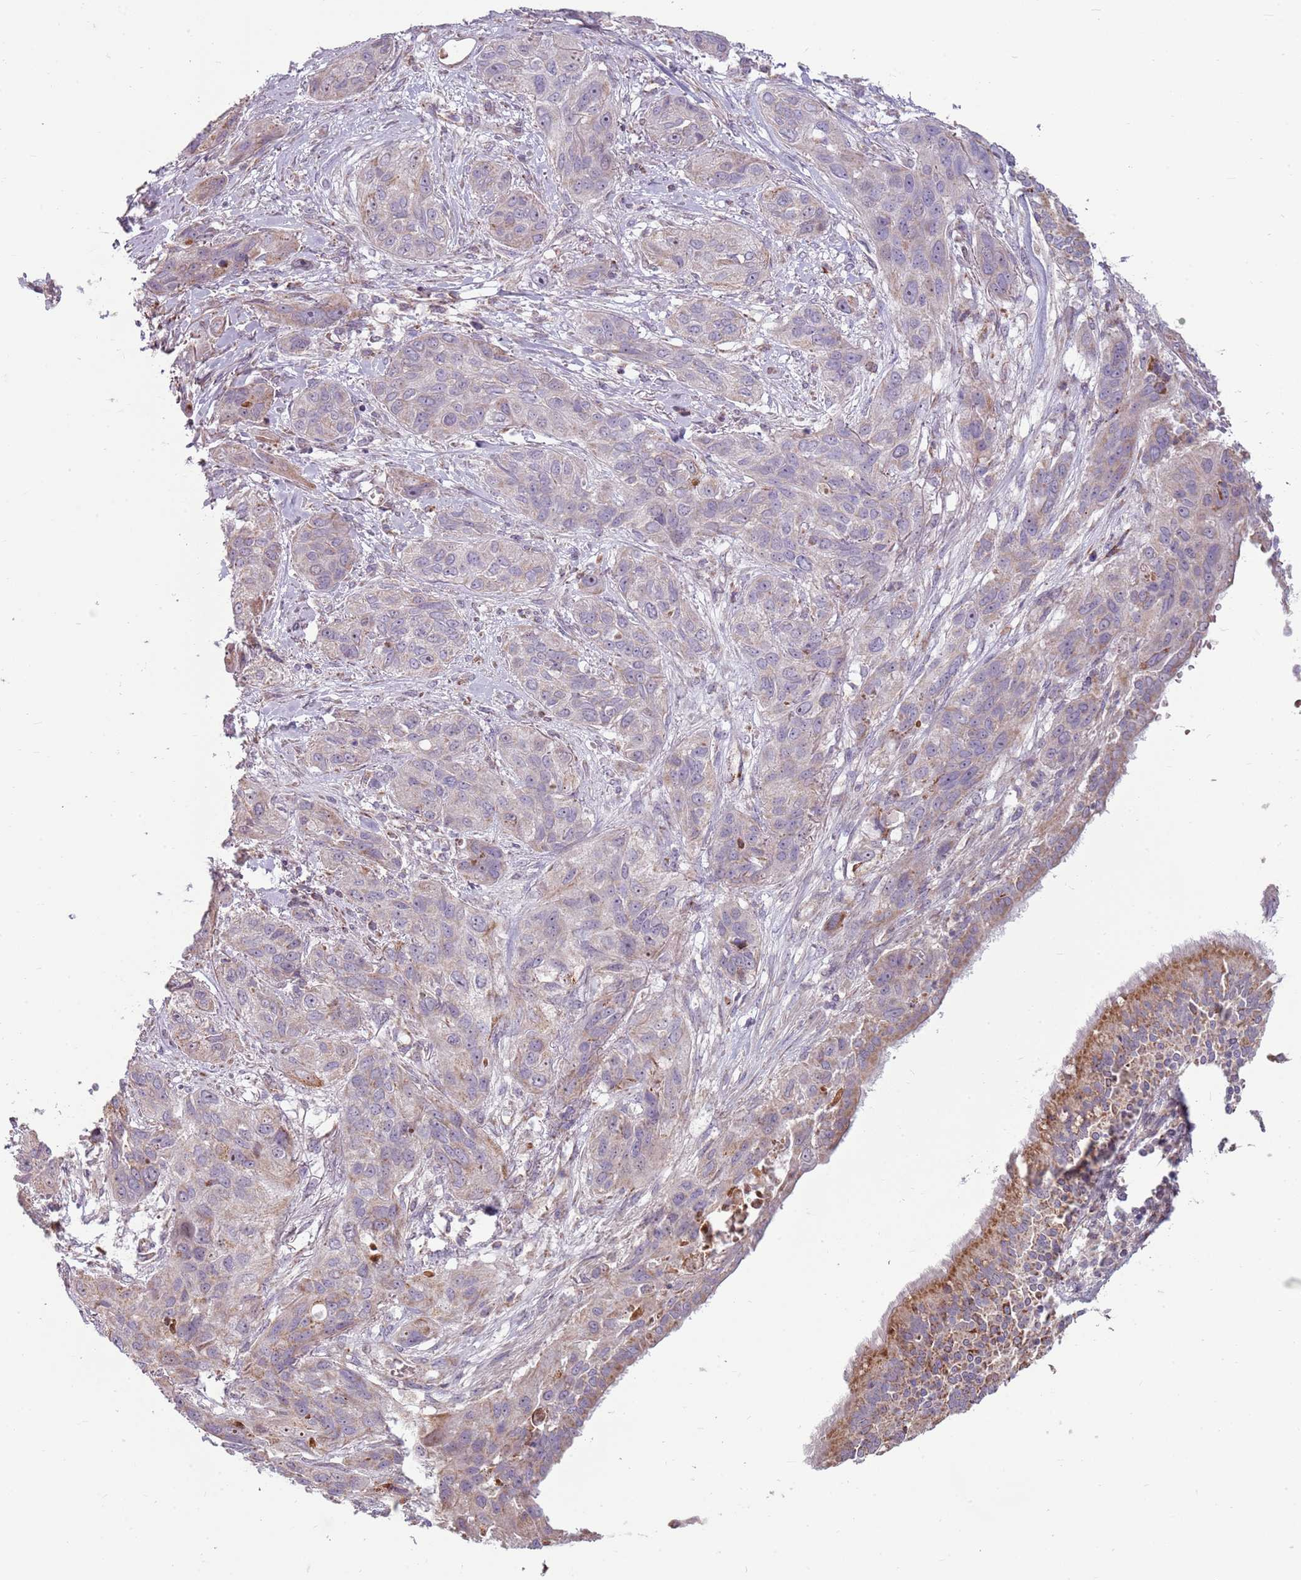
{"staining": {"intensity": "moderate", "quantity": "<25%", "location": "cytoplasmic/membranous"}, "tissue": "lung cancer", "cell_type": "Tumor cells", "image_type": "cancer", "snomed": [{"axis": "morphology", "description": "Squamous cell carcinoma, NOS"}, {"axis": "topography", "description": "Lung"}], "caption": "Protein staining shows moderate cytoplasmic/membranous positivity in approximately <25% of tumor cells in lung squamous cell carcinoma.", "gene": "ZNF530", "patient": {"sex": "female", "age": 70}}